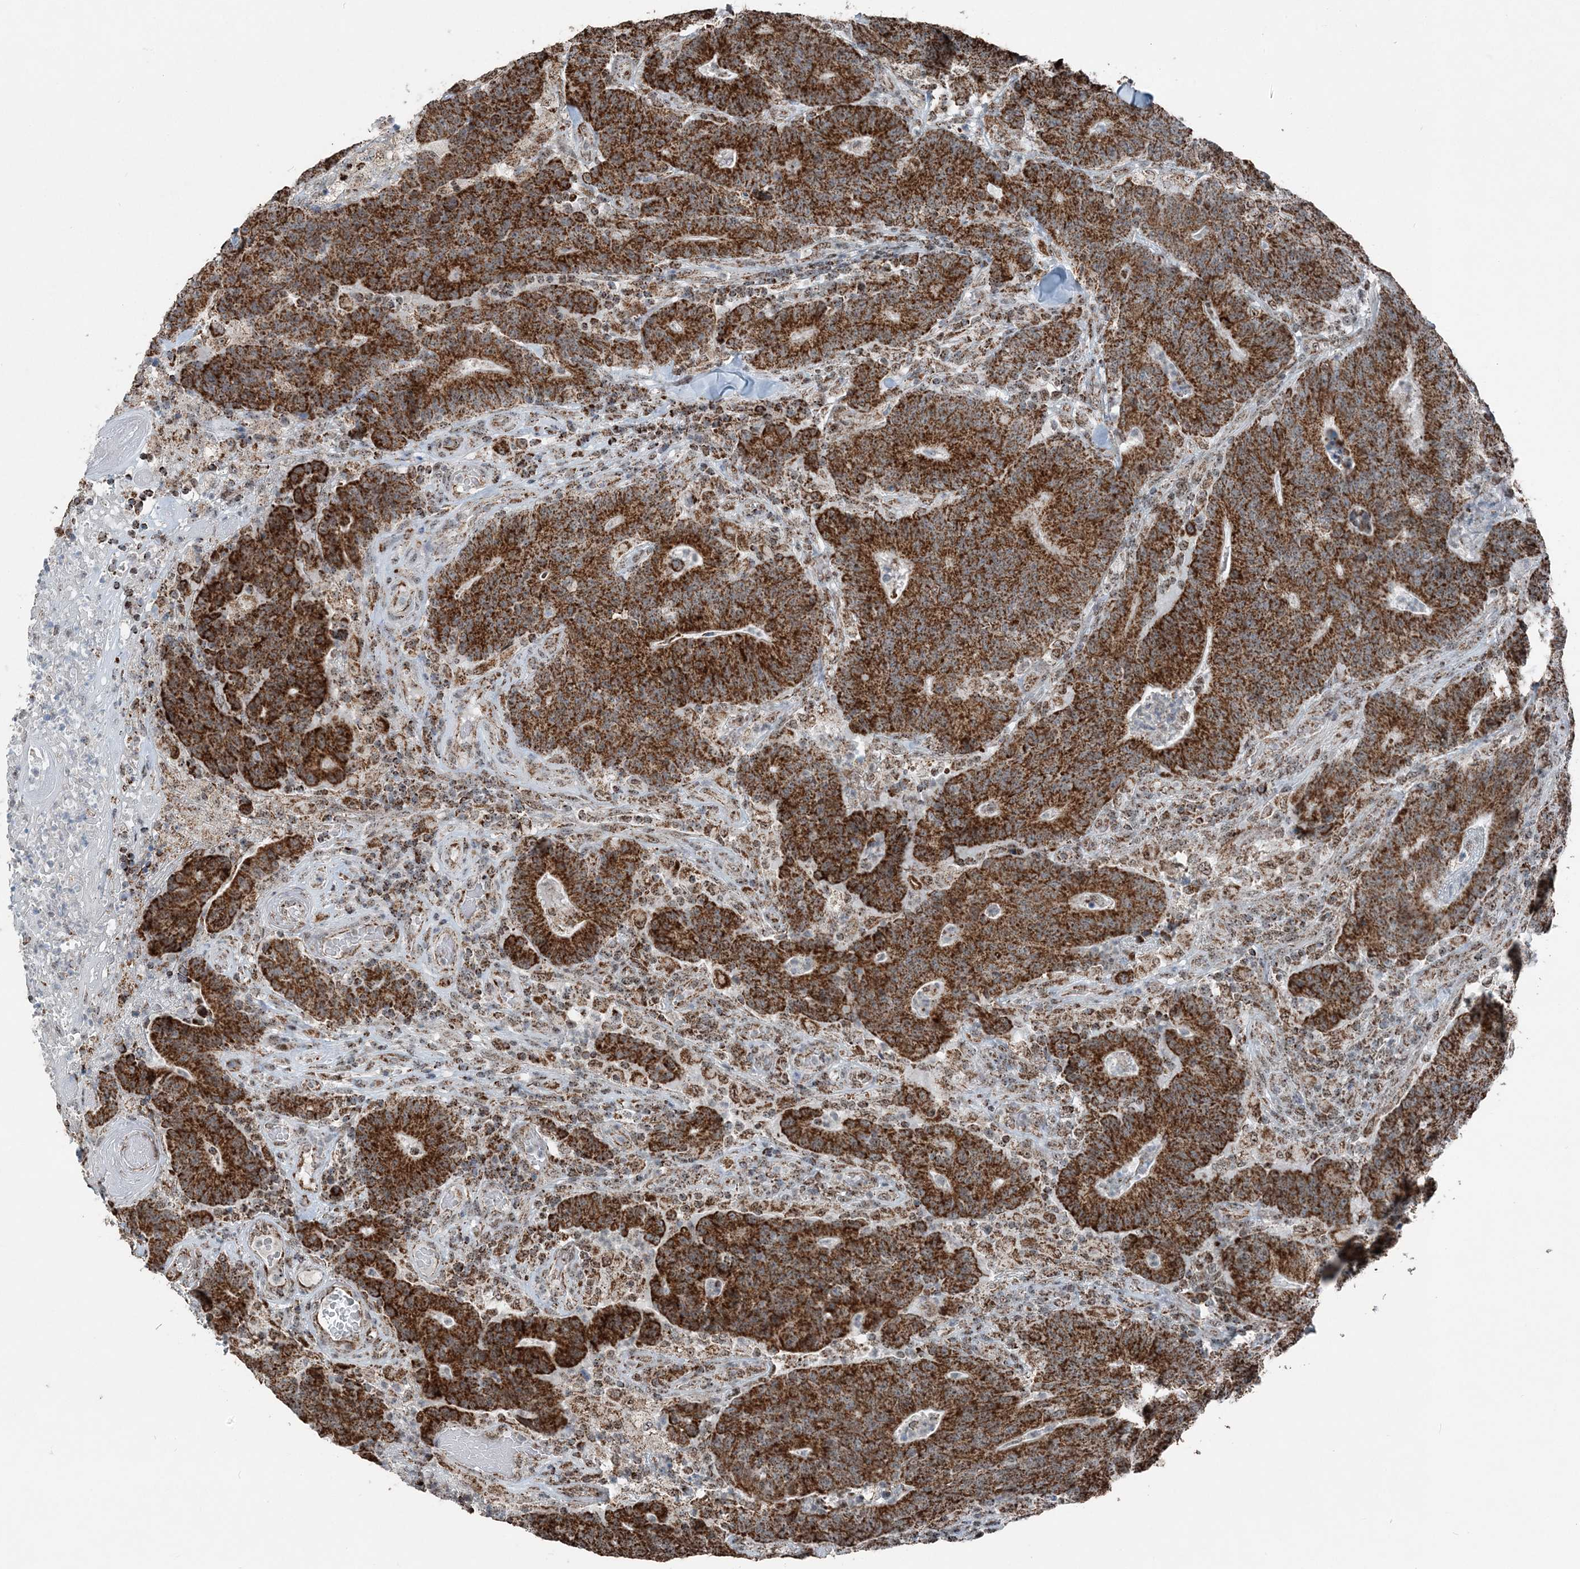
{"staining": {"intensity": "strong", "quantity": ">75%", "location": "cytoplasmic/membranous"}, "tissue": "colorectal cancer", "cell_type": "Tumor cells", "image_type": "cancer", "snomed": [{"axis": "morphology", "description": "Normal tissue, NOS"}, {"axis": "morphology", "description": "Adenocarcinoma, NOS"}, {"axis": "topography", "description": "Colon"}], "caption": "IHC of human colorectal cancer demonstrates high levels of strong cytoplasmic/membranous expression in approximately >75% of tumor cells.", "gene": "SUCLG1", "patient": {"sex": "female", "age": 75}}